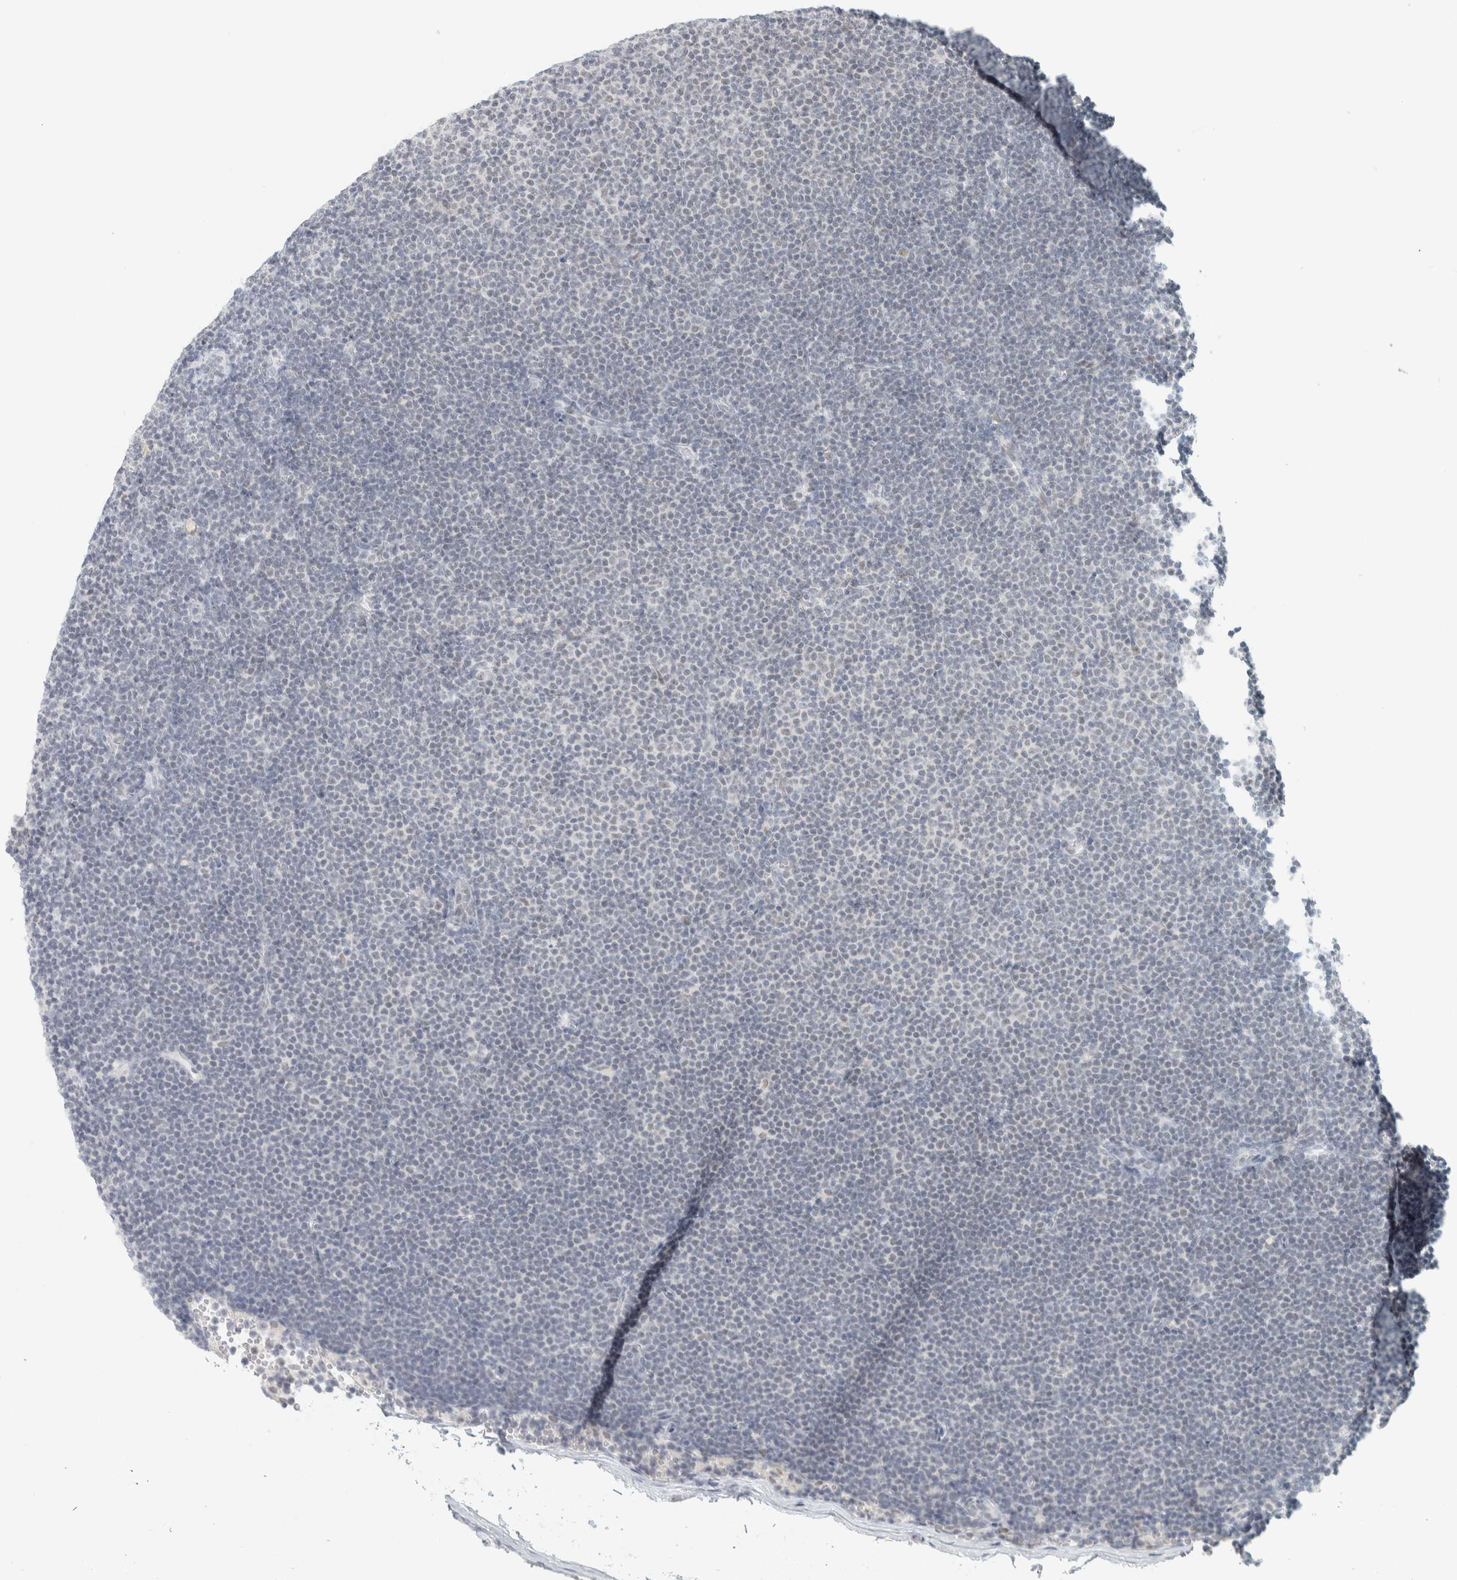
{"staining": {"intensity": "negative", "quantity": "none", "location": "none"}, "tissue": "lymphoma", "cell_type": "Tumor cells", "image_type": "cancer", "snomed": [{"axis": "morphology", "description": "Malignant lymphoma, non-Hodgkin's type, Low grade"}, {"axis": "topography", "description": "Lymph node"}], "caption": "There is no significant staining in tumor cells of lymphoma. (DAB (3,3'-diaminobenzidine) immunohistochemistry visualized using brightfield microscopy, high magnification).", "gene": "CDH17", "patient": {"sex": "female", "age": 53}}